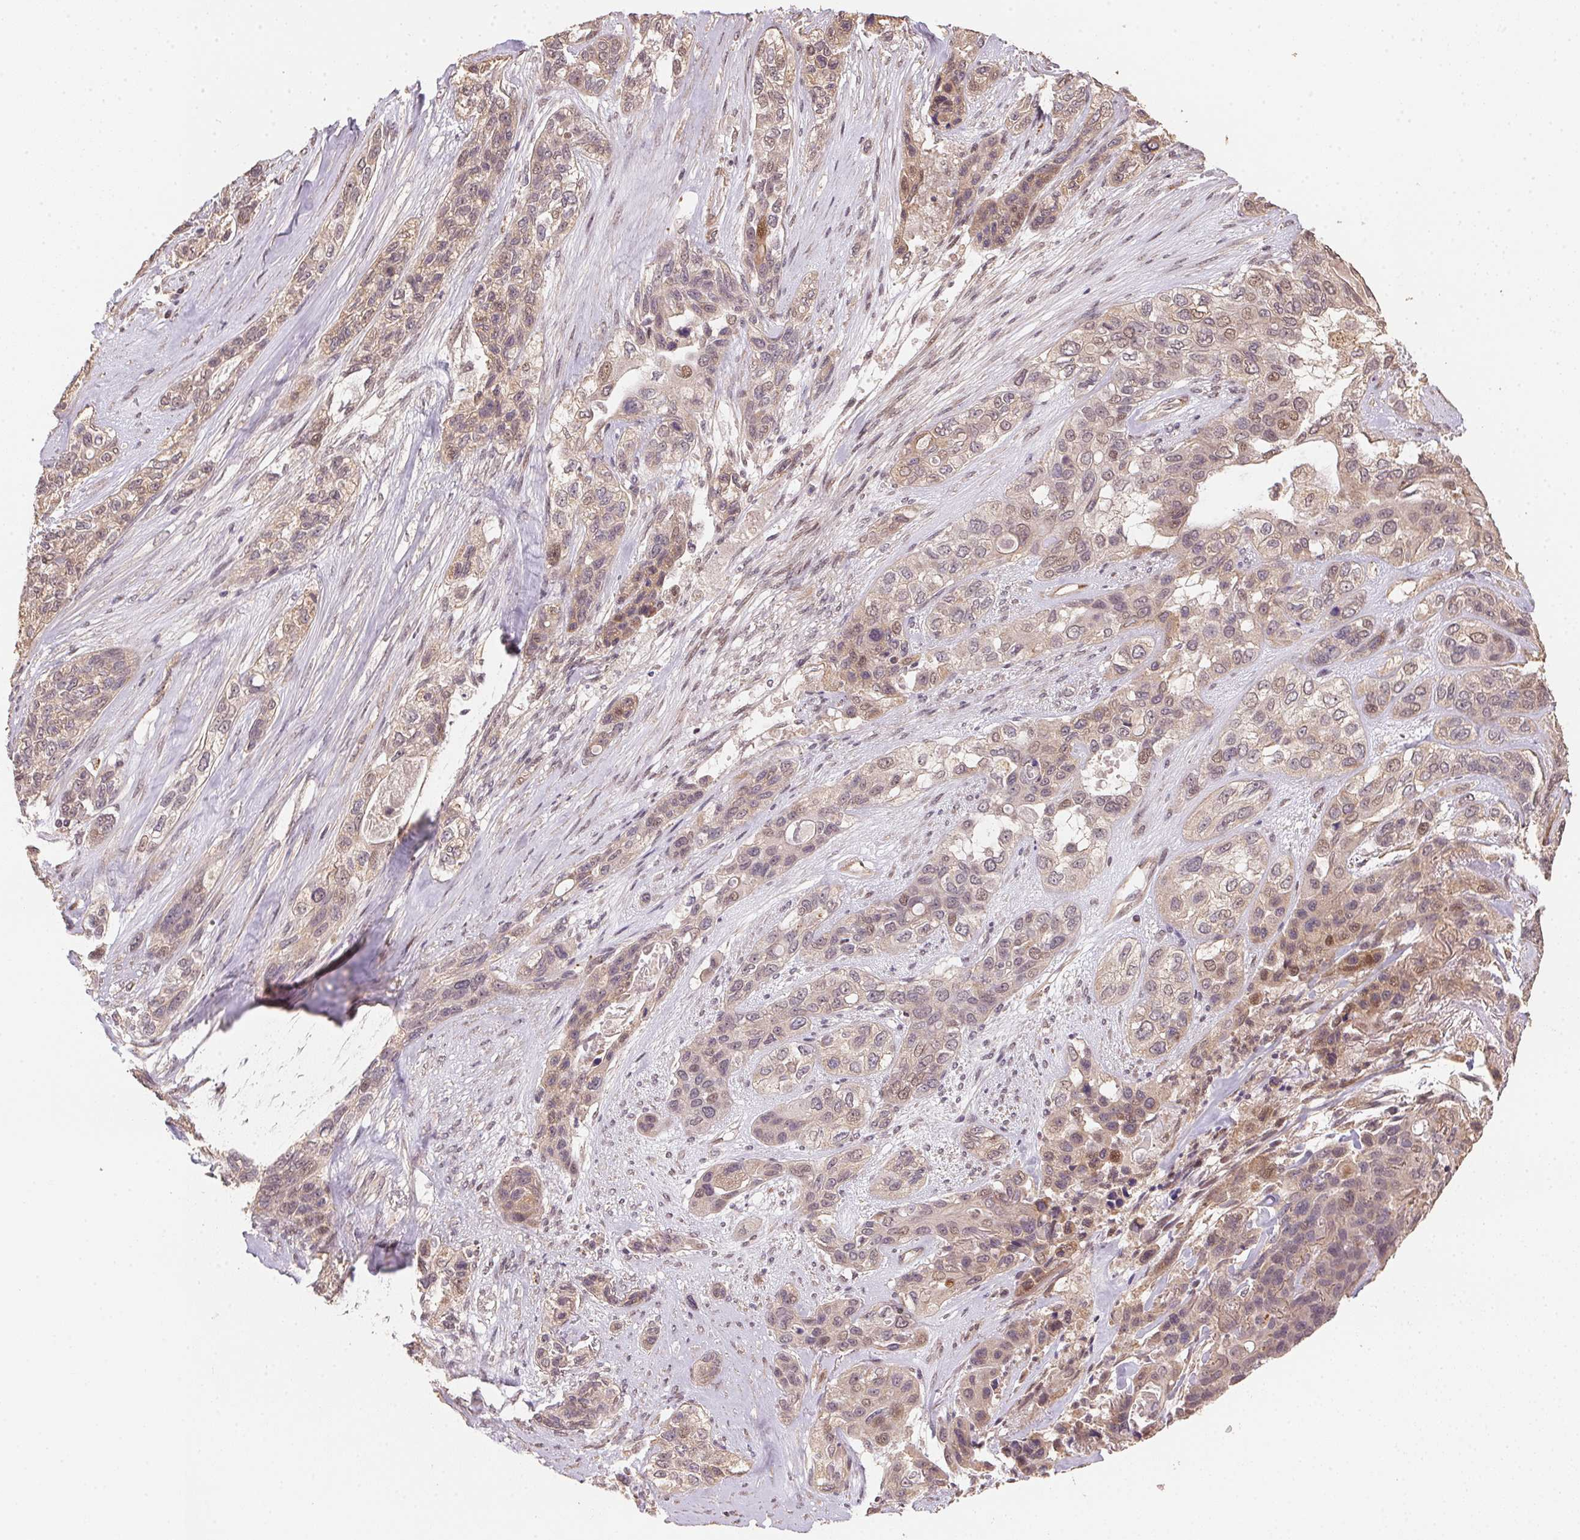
{"staining": {"intensity": "weak", "quantity": "25%-75%", "location": "cytoplasmic/membranous,nuclear"}, "tissue": "lung cancer", "cell_type": "Tumor cells", "image_type": "cancer", "snomed": [{"axis": "morphology", "description": "Squamous cell carcinoma, NOS"}, {"axis": "topography", "description": "Lung"}], "caption": "This is an image of IHC staining of squamous cell carcinoma (lung), which shows weak staining in the cytoplasmic/membranous and nuclear of tumor cells.", "gene": "TMEM222", "patient": {"sex": "female", "age": 70}}